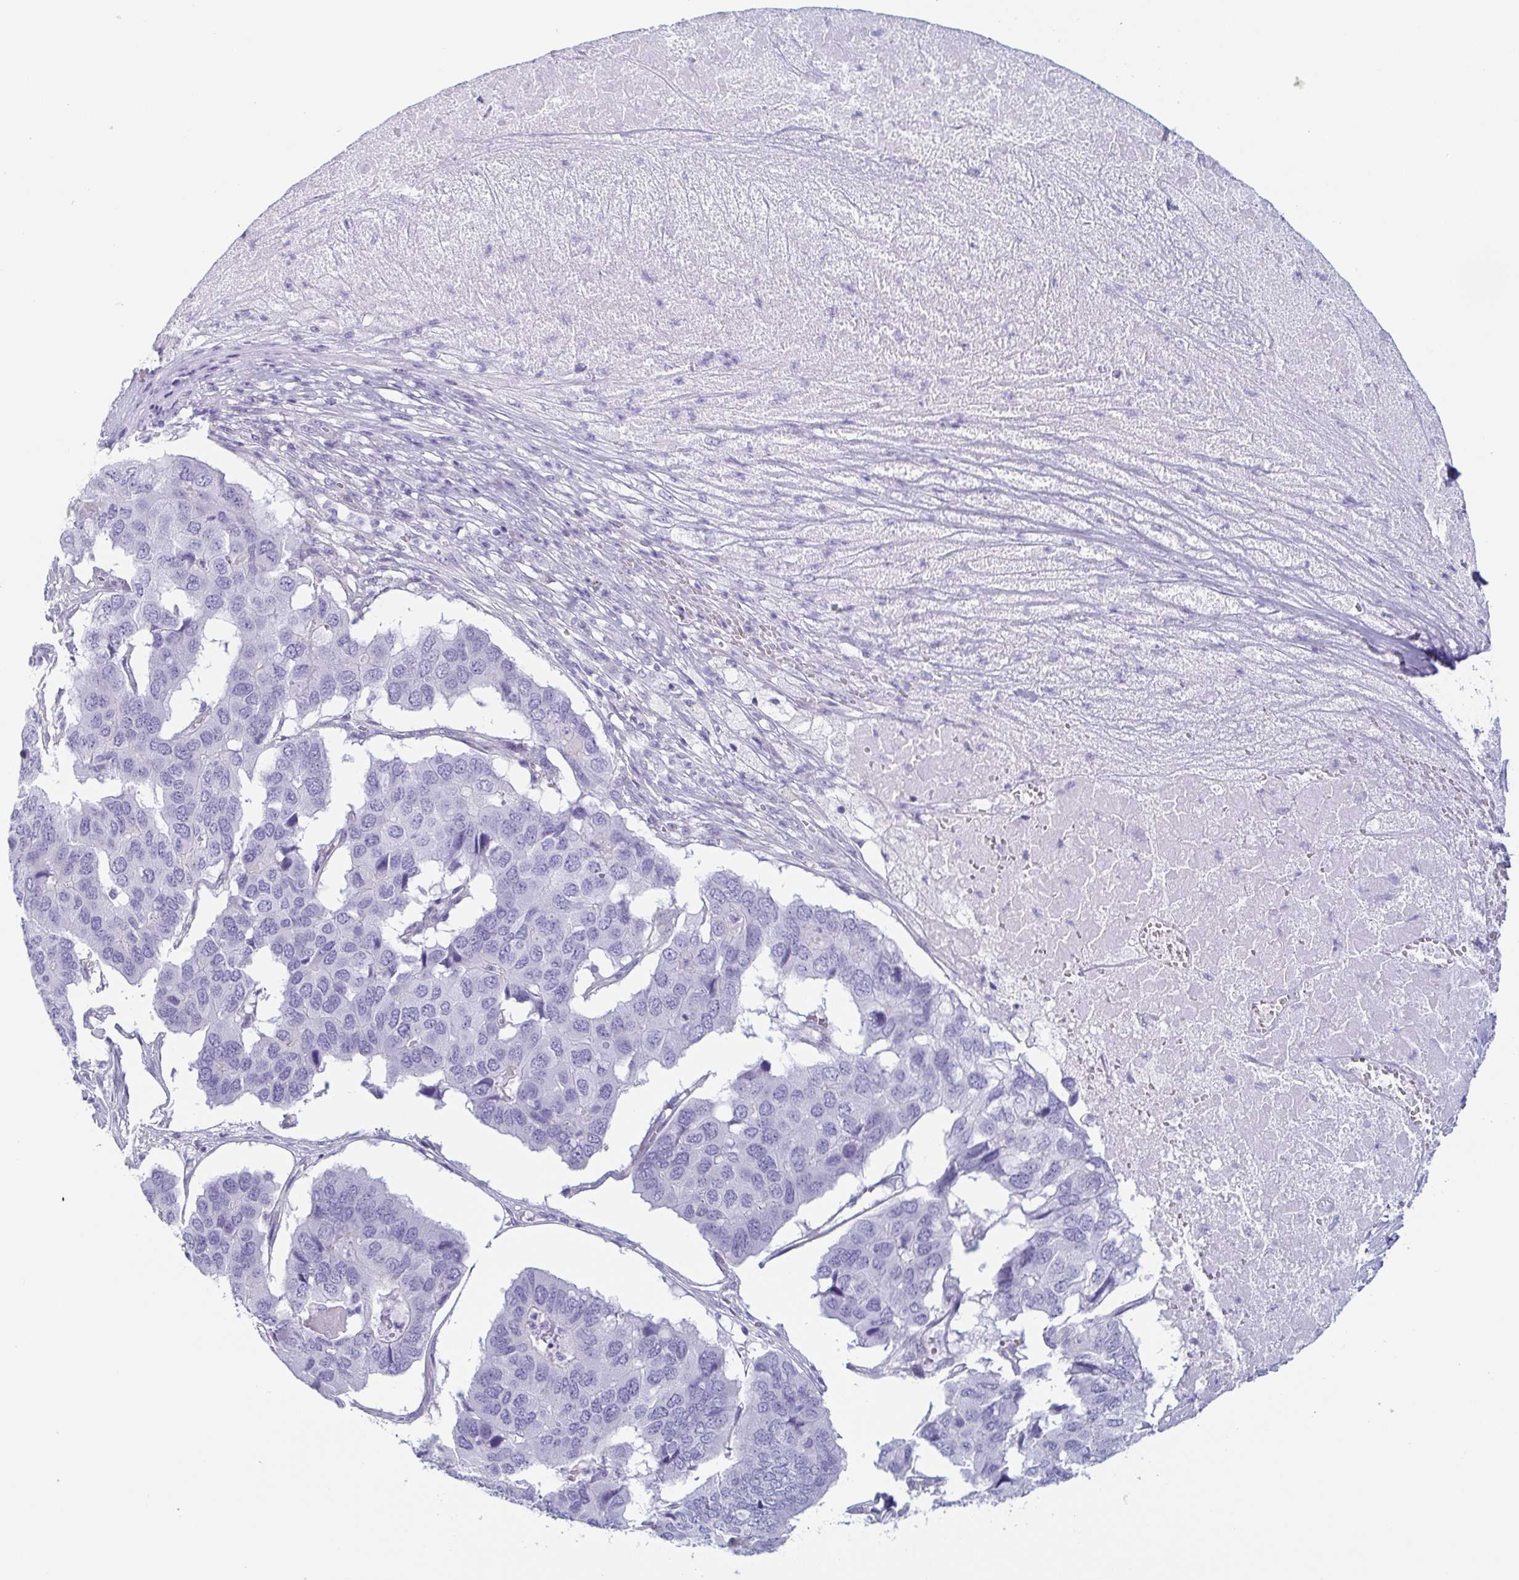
{"staining": {"intensity": "negative", "quantity": "none", "location": "none"}, "tissue": "pancreatic cancer", "cell_type": "Tumor cells", "image_type": "cancer", "snomed": [{"axis": "morphology", "description": "Adenocarcinoma, NOS"}, {"axis": "topography", "description": "Pancreas"}], "caption": "A high-resolution image shows IHC staining of pancreatic cancer, which demonstrates no significant positivity in tumor cells.", "gene": "PRR4", "patient": {"sex": "male", "age": 50}}